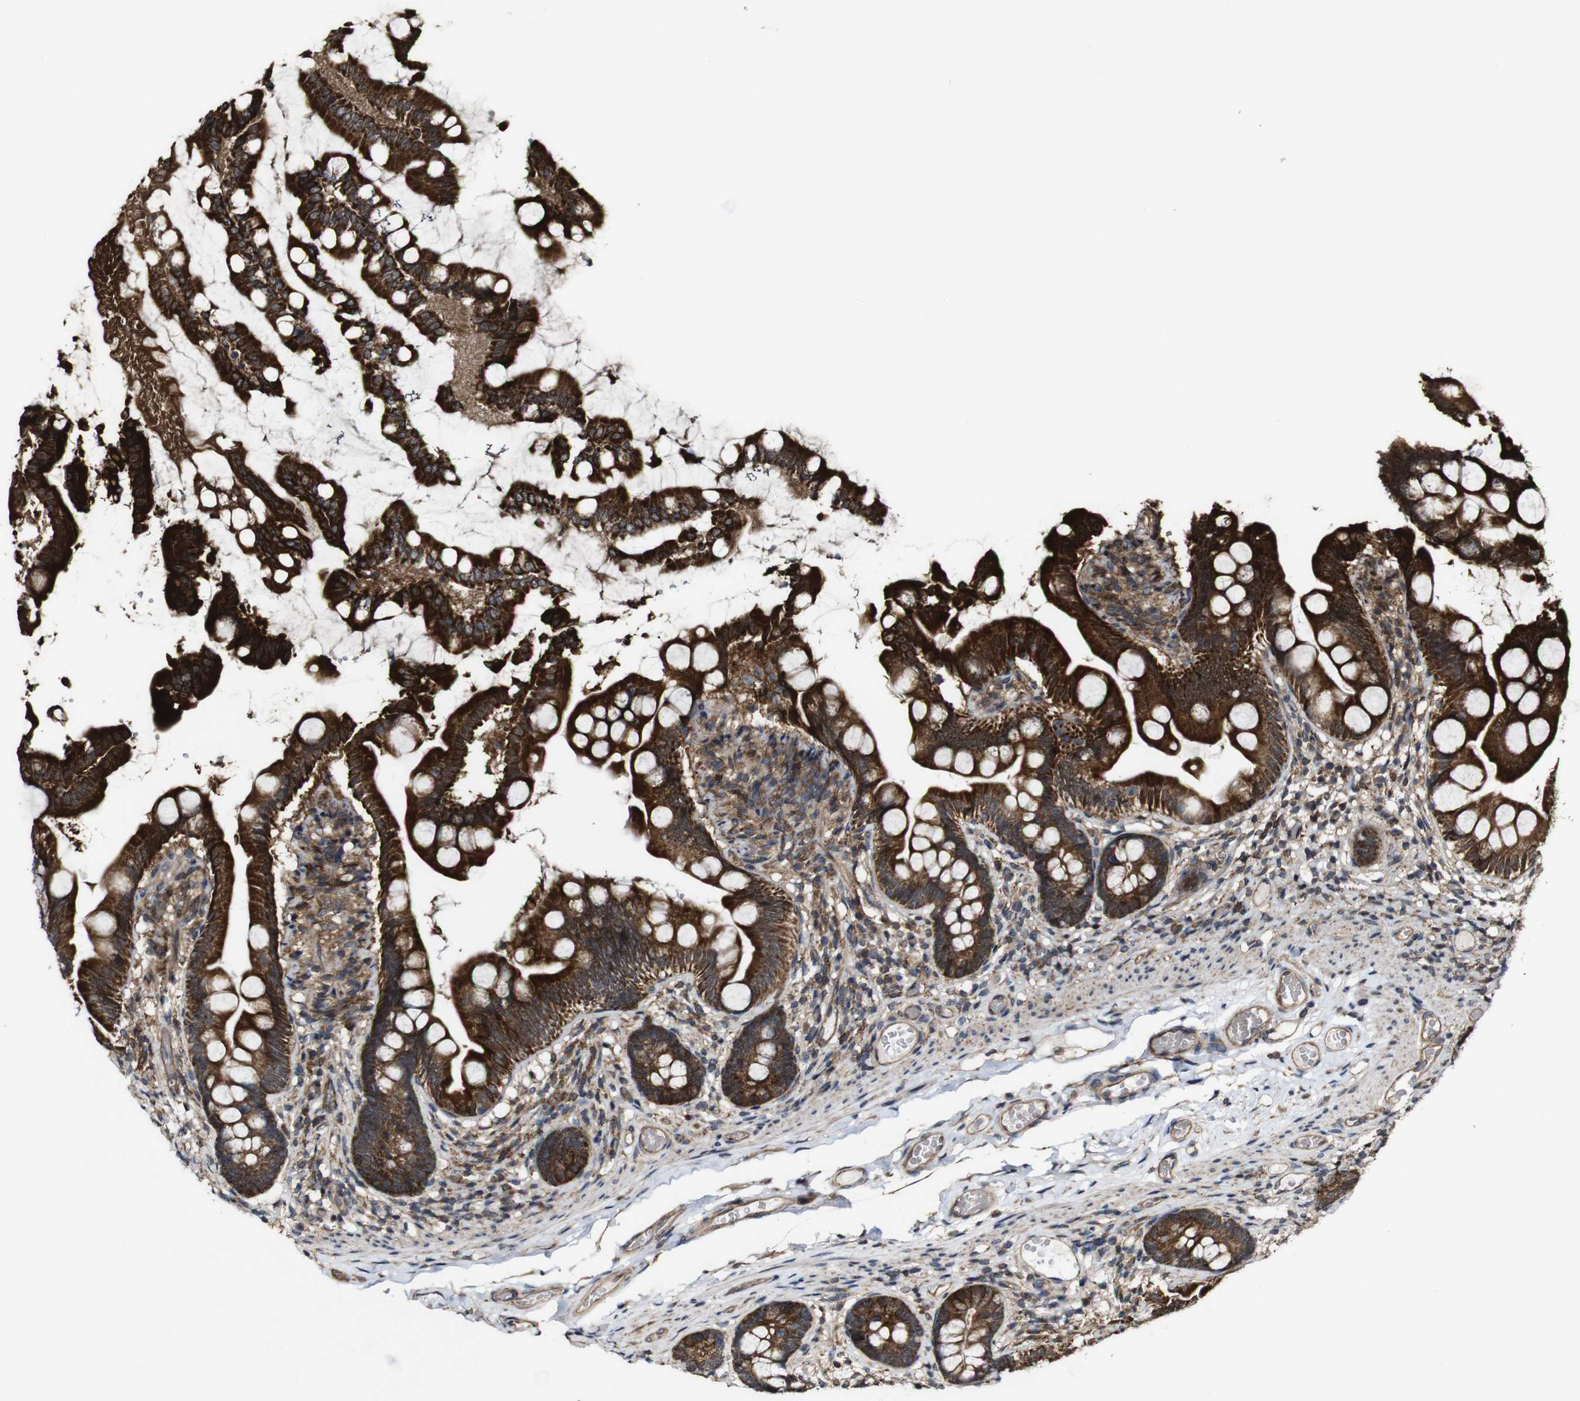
{"staining": {"intensity": "strong", "quantity": ">75%", "location": "cytoplasmic/membranous"}, "tissue": "small intestine", "cell_type": "Glandular cells", "image_type": "normal", "snomed": [{"axis": "morphology", "description": "Normal tissue, NOS"}, {"axis": "topography", "description": "Small intestine"}], "caption": "About >75% of glandular cells in benign human small intestine display strong cytoplasmic/membranous protein positivity as visualized by brown immunohistochemical staining.", "gene": "BTN3A3", "patient": {"sex": "female", "age": 56}}